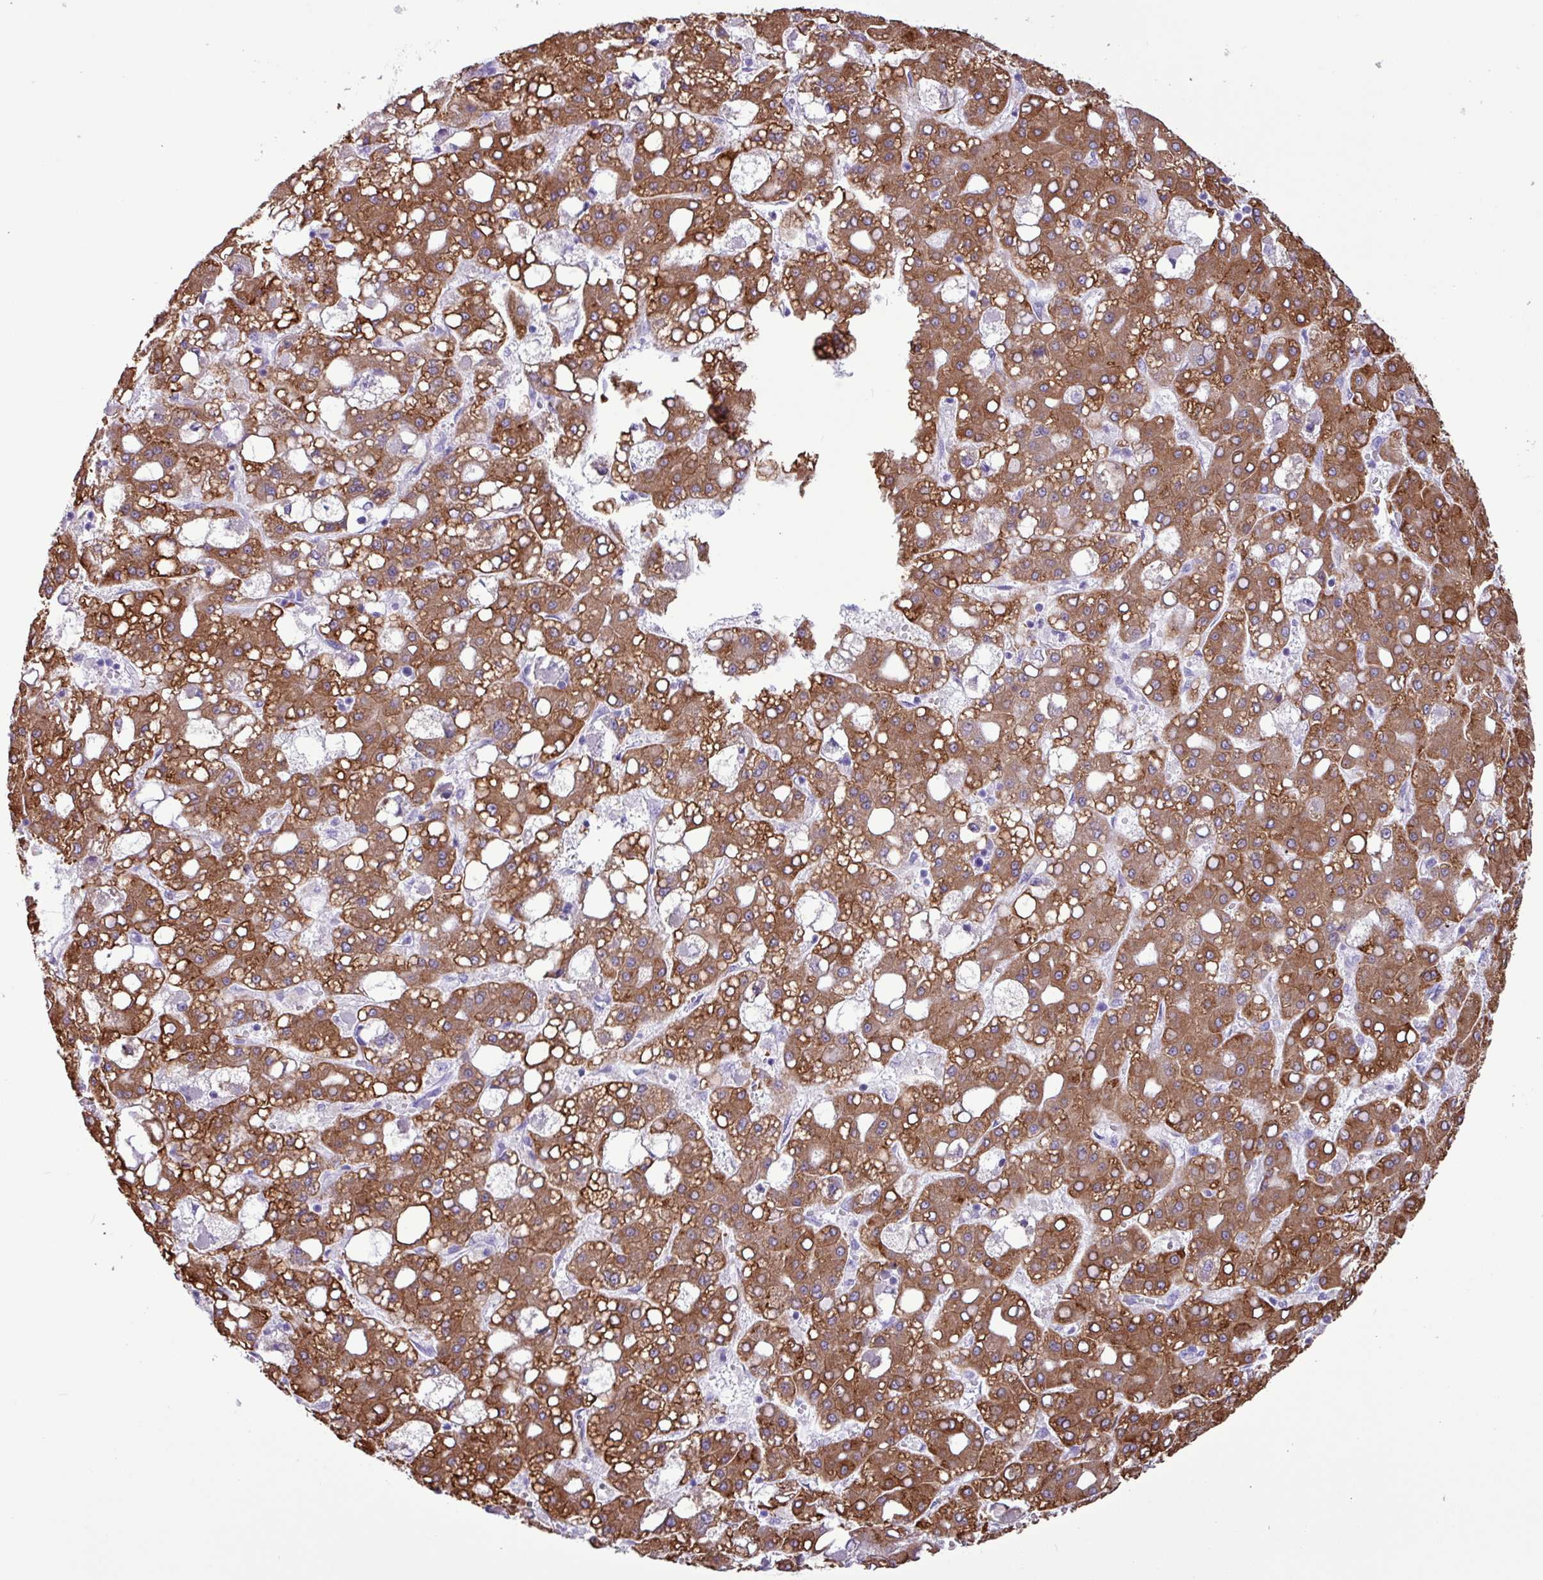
{"staining": {"intensity": "strong", "quantity": ">75%", "location": "cytoplasmic/membranous"}, "tissue": "liver cancer", "cell_type": "Tumor cells", "image_type": "cancer", "snomed": [{"axis": "morphology", "description": "Carcinoma, Hepatocellular, NOS"}, {"axis": "topography", "description": "Liver"}], "caption": "A histopathology image showing strong cytoplasmic/membranous positivity in about >75% of tumor cells in liver cancer, as visualized by brown immunohistochemical staining.", "gene": "SLC38A1", "patient": {"sex": "male", "age": 65}}